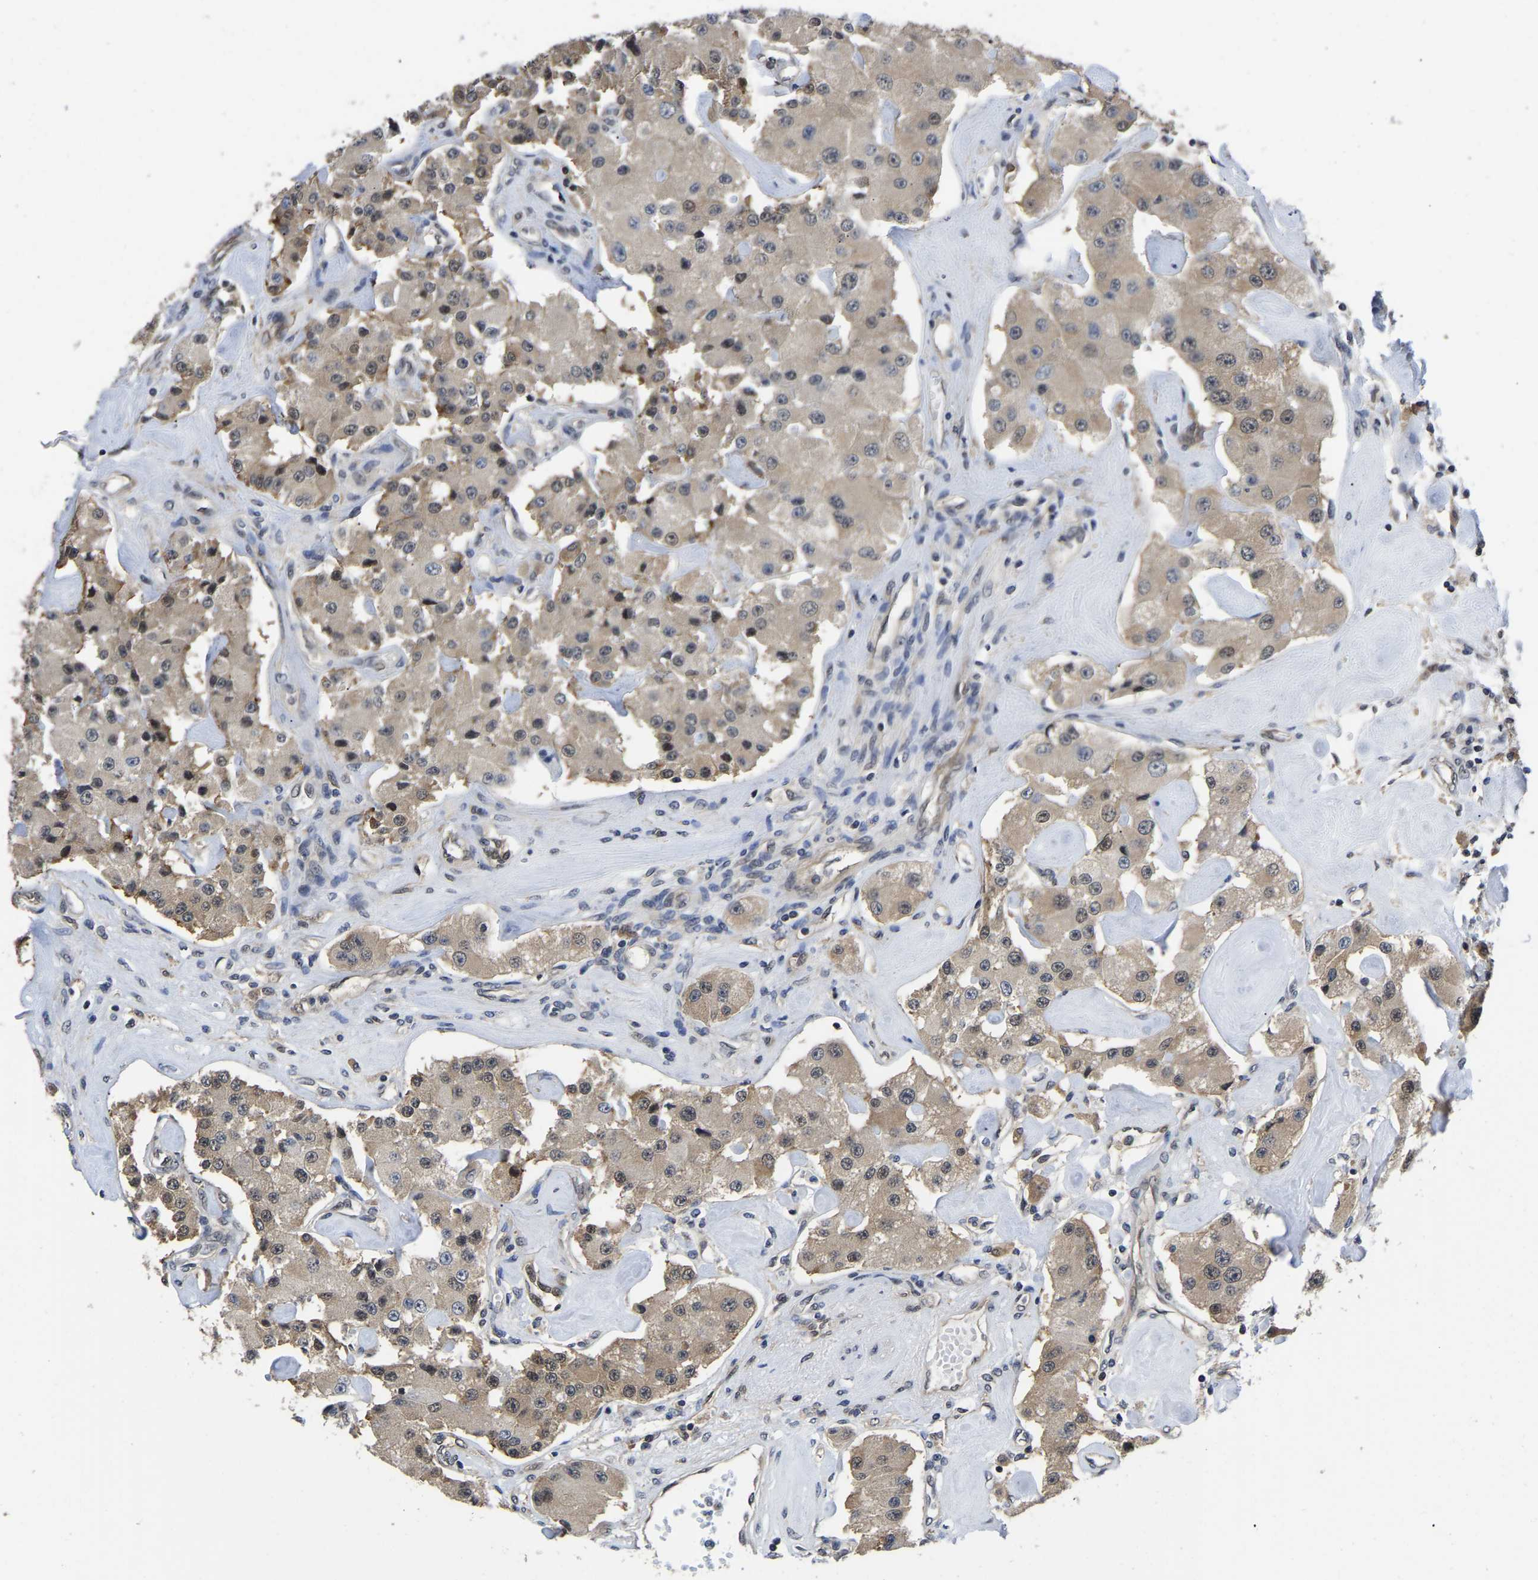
{"staining": {"intensity": "weak", "quantity": ">75%", "location": "cytoplasmic/membranous,nuclear"}, "tissue": "carcinoid", "cell_type": "Tumor cells", "image_type": "cancer", "snomed": [{"axis": "morphology", "description": "Carcinoid, malignant, NOS"}, {"axis": "topography", "description": "Pancreas"}], "caption": "Tumor cells reveal low levels of weak cytoplasmic/membranous and nuclear positivity in about >75% of cells in malignant carcinoid. (DAB (3,3'-diaminobenzidine) = brown stain, brightfield microscopy at high magnification).", "gene": "MCOLN2", "patient": {"sex": "male", "age": 41}}